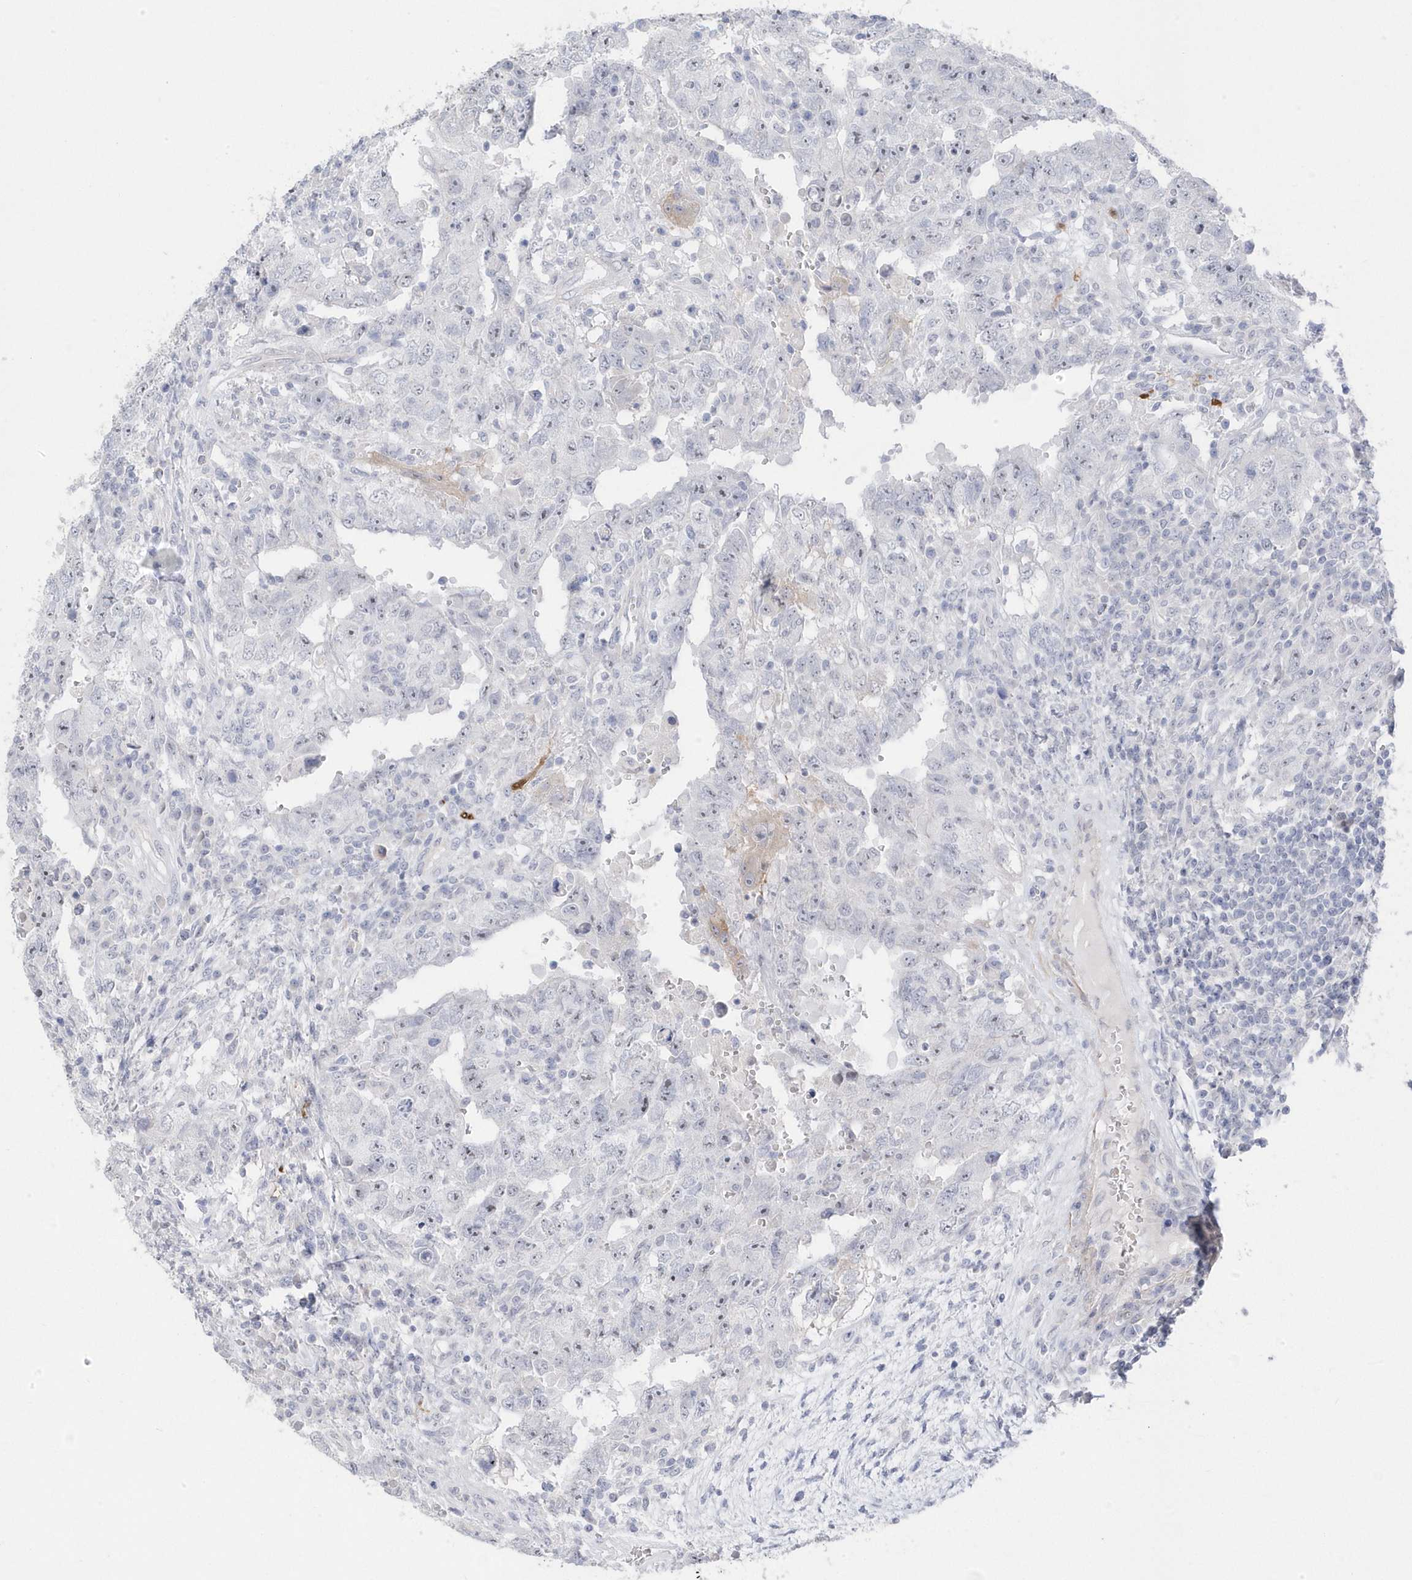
{"staining": {"intensity": "negative", "quantity": "none", "location": "none"}, "tissue": "testis cancer", "cell_type": "Tumor cells", "image_type": "cancer", "snomed": [{"axis": "morphology", "description": "Carcinoma, Embryonal, NOS"}, {"axis": "topography", "description": "Testis"}], "caption": "DAB immunohistochemical staining of human testis cancer (embryonal carcinoma) shows no significant expression in tumor cells. The staining is performed using DAB (3,3'-diaminobenzidine) brown chromogen with nuclei counter-stained in using hematoxylin.", "gene": "GTPBP6", "patient": {"sex": "male", "age": 26}}